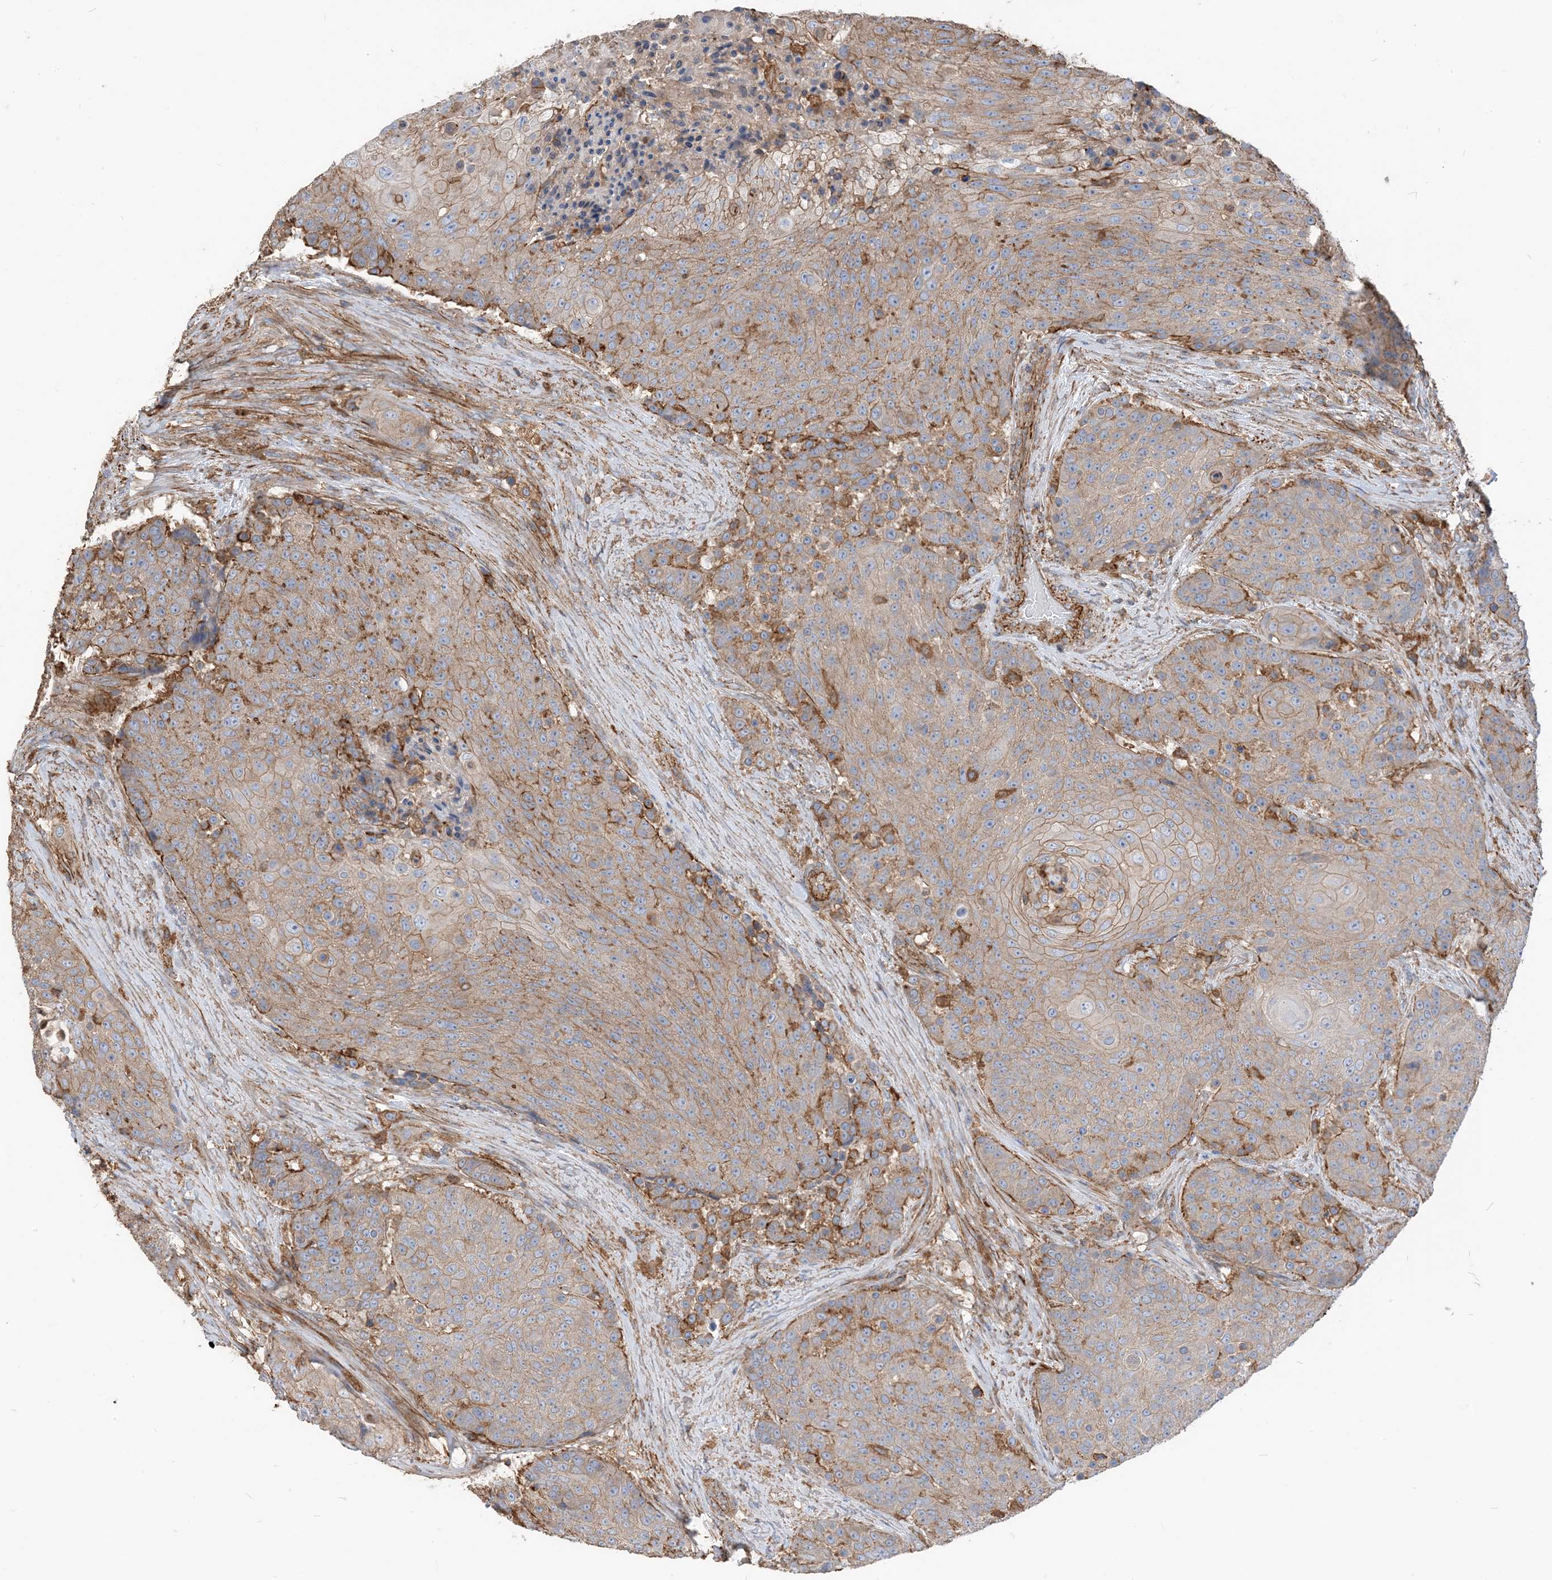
{"staining": {"intensity": "weak", "quantity": "25%-75%", "location": "cytoplasmic/membranous"}, "tissue": "urothelial cancer", "cell_type": "Tumor cells", "image_type": "cancer", "snomed": [{"axis": "morphology", "description": "Urothelial carcinoma, High grade"}, {"axis": "topography", "description": "Urinary bladder"}], "caption": "Human urothelial cancer stained with a protein marker shows weak staining in tumor cells.", "gene": "PARVG", "patient": {"sex": "female", "age": 63}}